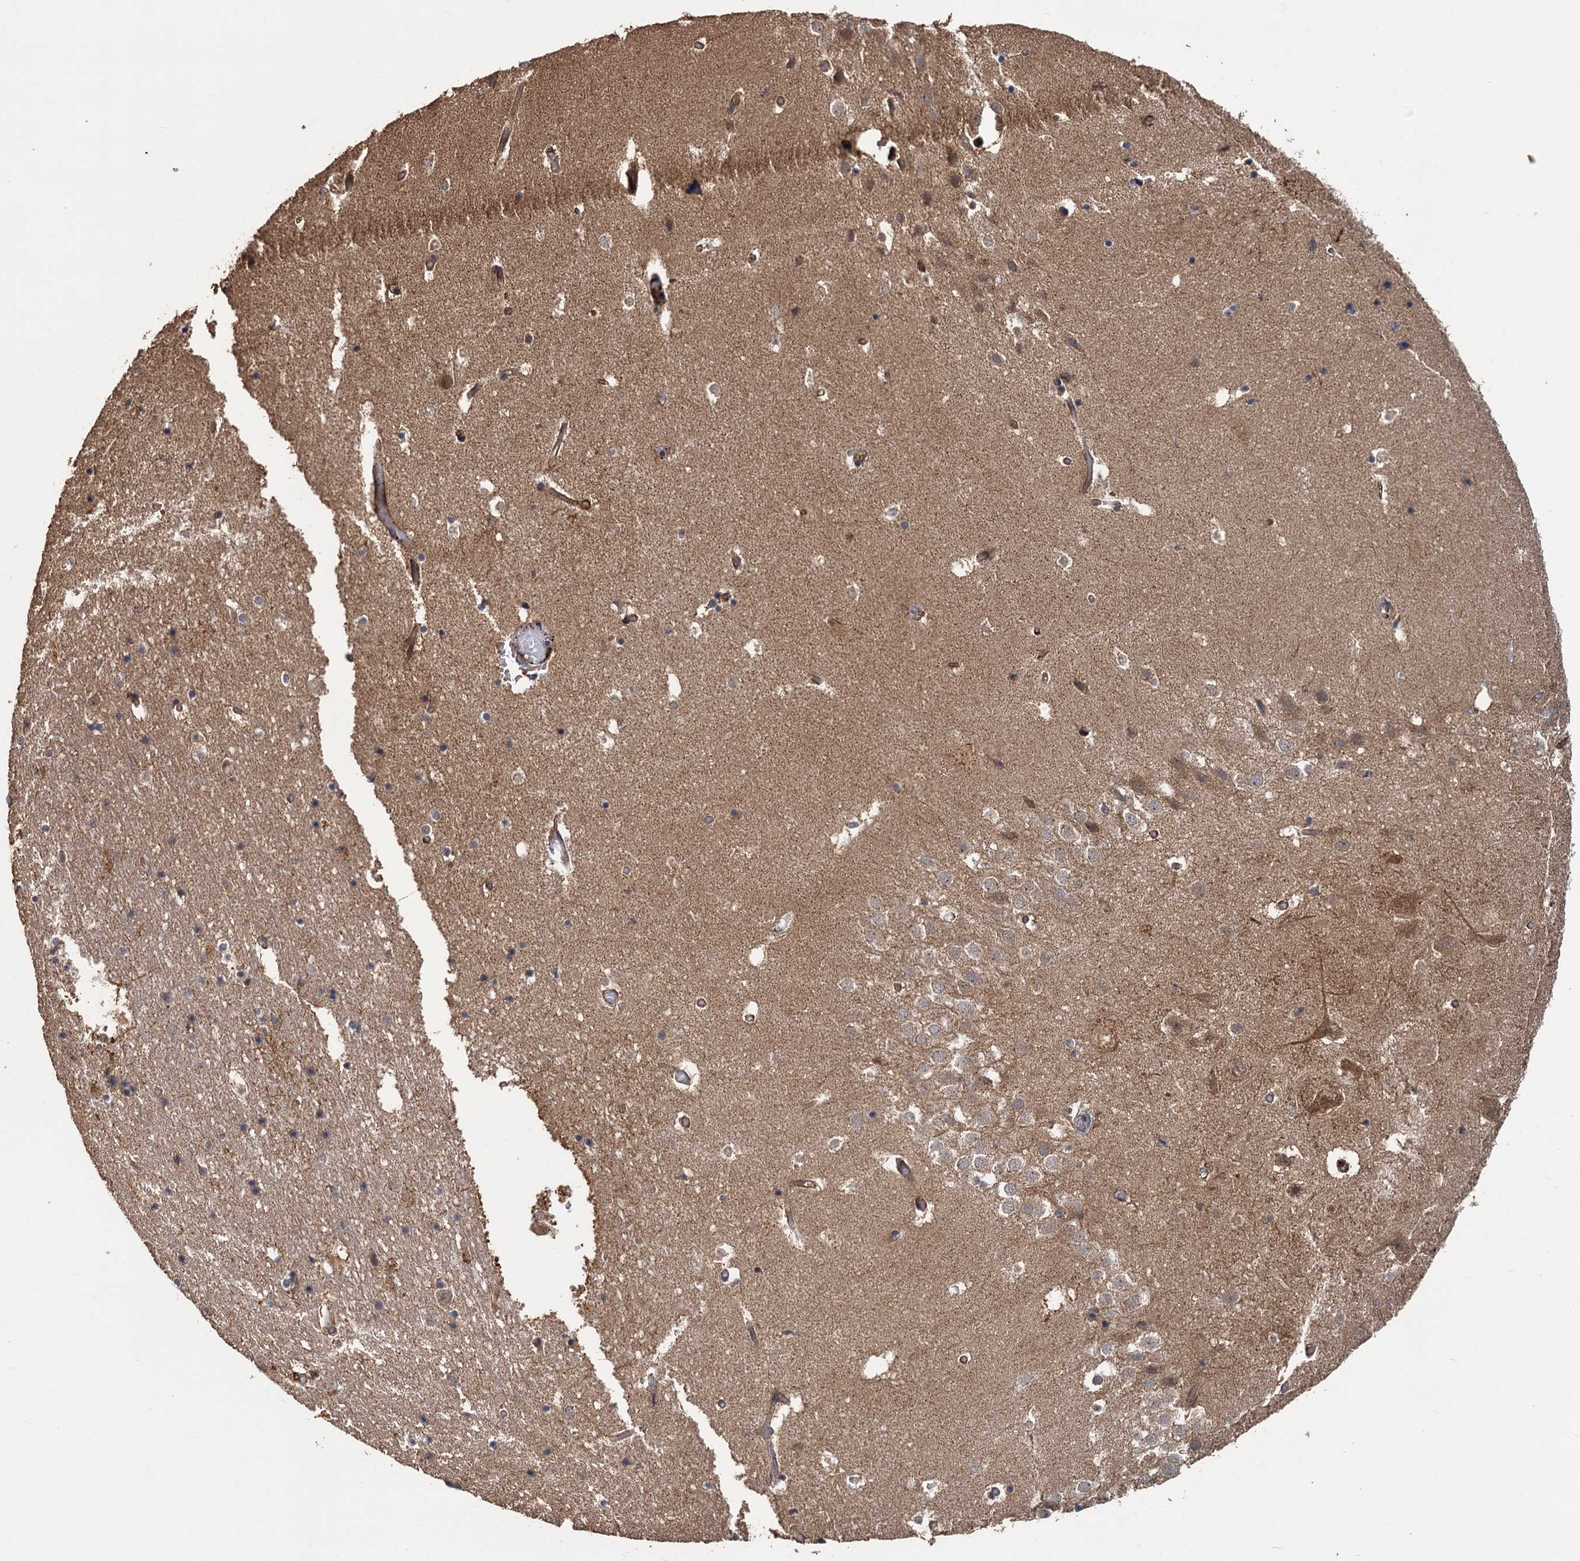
{"staining": {"intensity": "moderate", "quantity": "<25%", "location": "cytoplasmic/membranous"}, "tissue": "hippocampus", "cell_type": "Glial cells", "image_type": "normal", "snomed": [{"axis": "morphology", "description": "Normal tissue, NOS"}, {"axis": "topography", "description": "Hippocampus"}], "caption": "This histopathology image displays benign hippocampus stained with IHC to label a protein in brown. The cytoplasmic/membranous of glial cells show moderate positivity for the protein. Nuclei are counter-stained blue.", "gene": "KANSL2", "patient": {"sex": "female", "age": 52}}